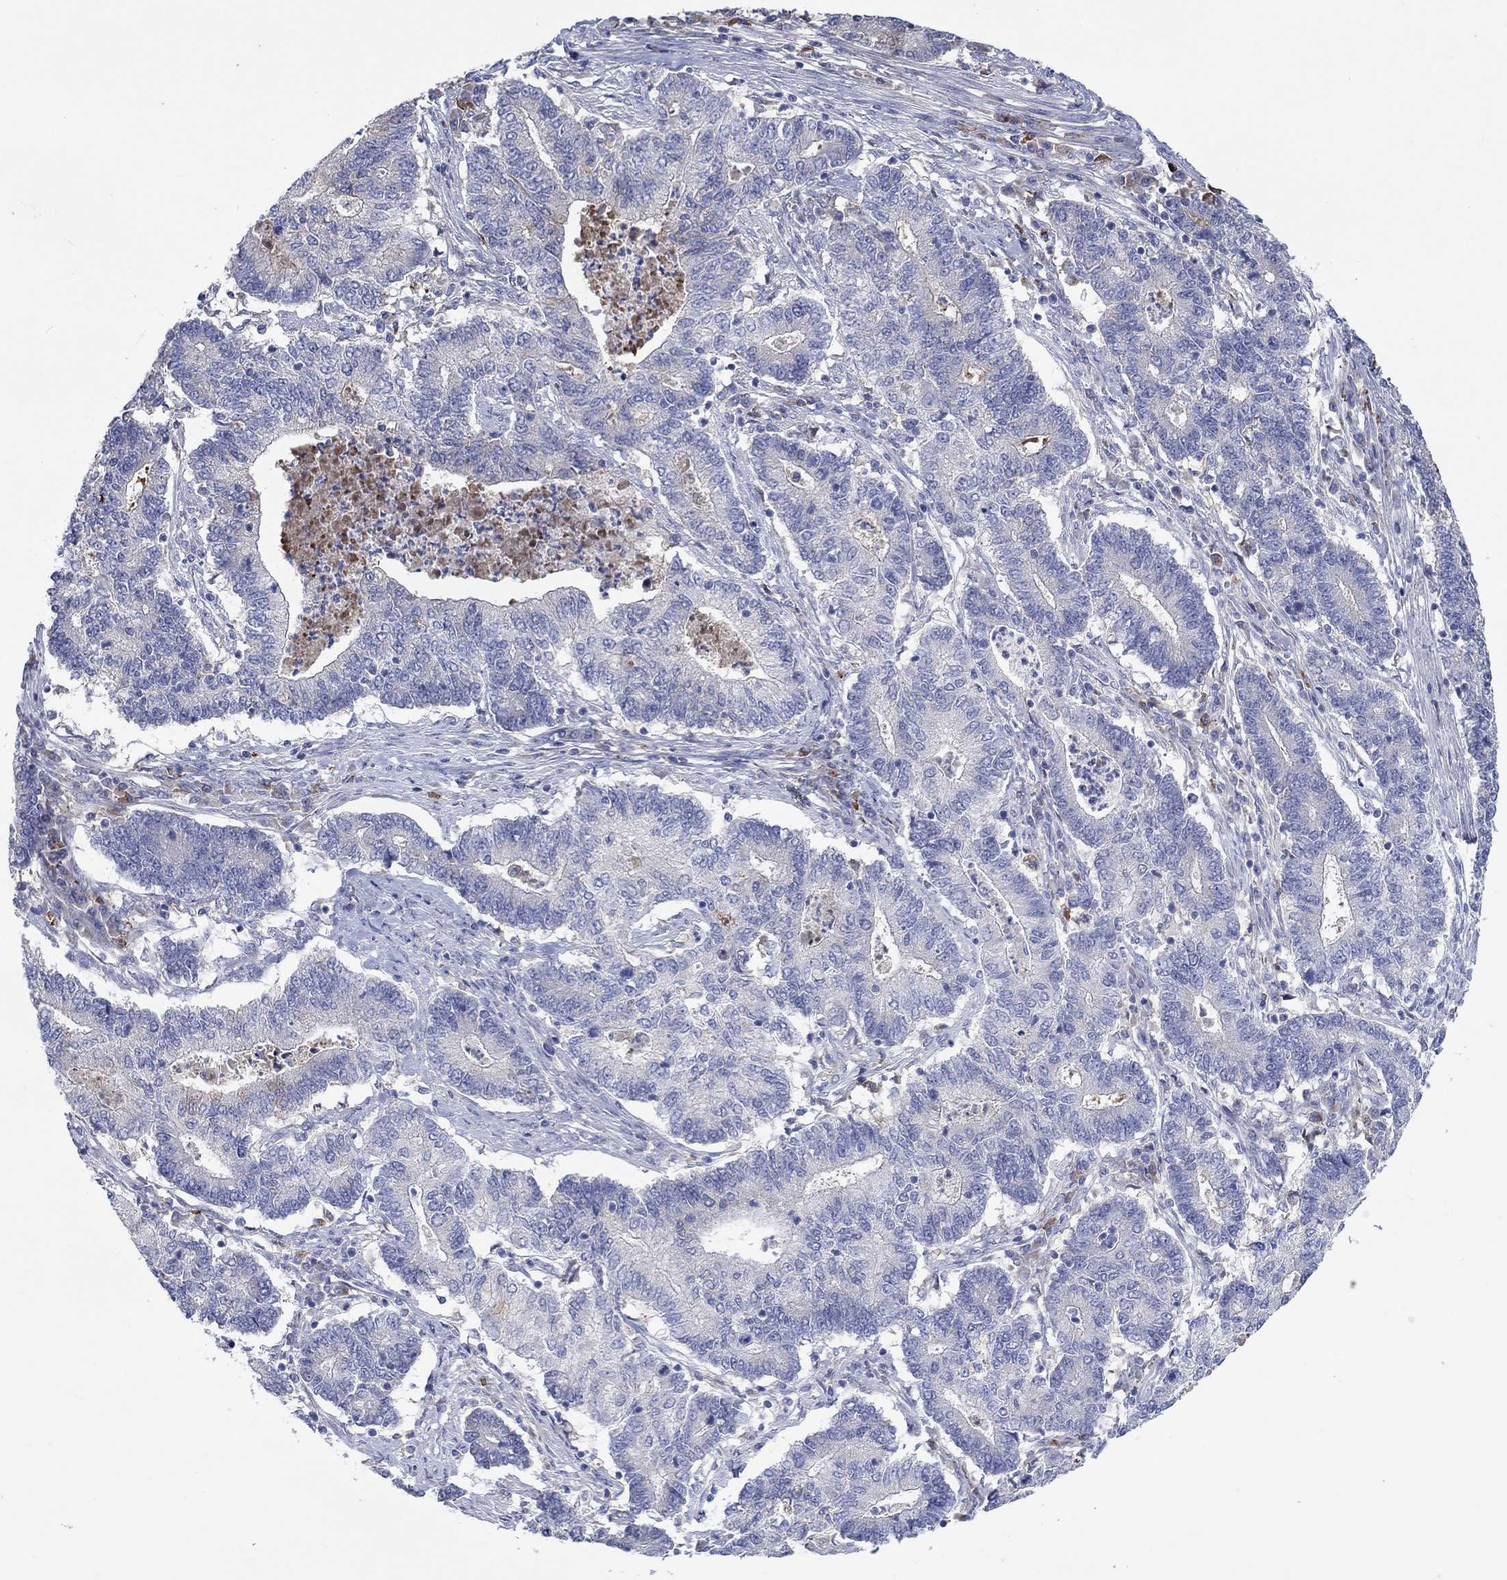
{"staining": {"intensity": "negative", "quantity": "none", "location": "none"}, "tissue": "endometrial cancer", "cell_type": "Tumor cells", "image_type": "cancer", "snomed": [{"axis": "morphology", "description": "Adenocarcinoma, NOS"}, {"axis": "topography", "description": "Uterus"}, {"axis": "topography", "description": "Endometrium"}], "caption": "IHC of endometrial cancer (adenocarcinoma) exhibits no staining in tumor cells.", "gene": "PLCL2", "patient": {"sex": "female", "age": 54}}